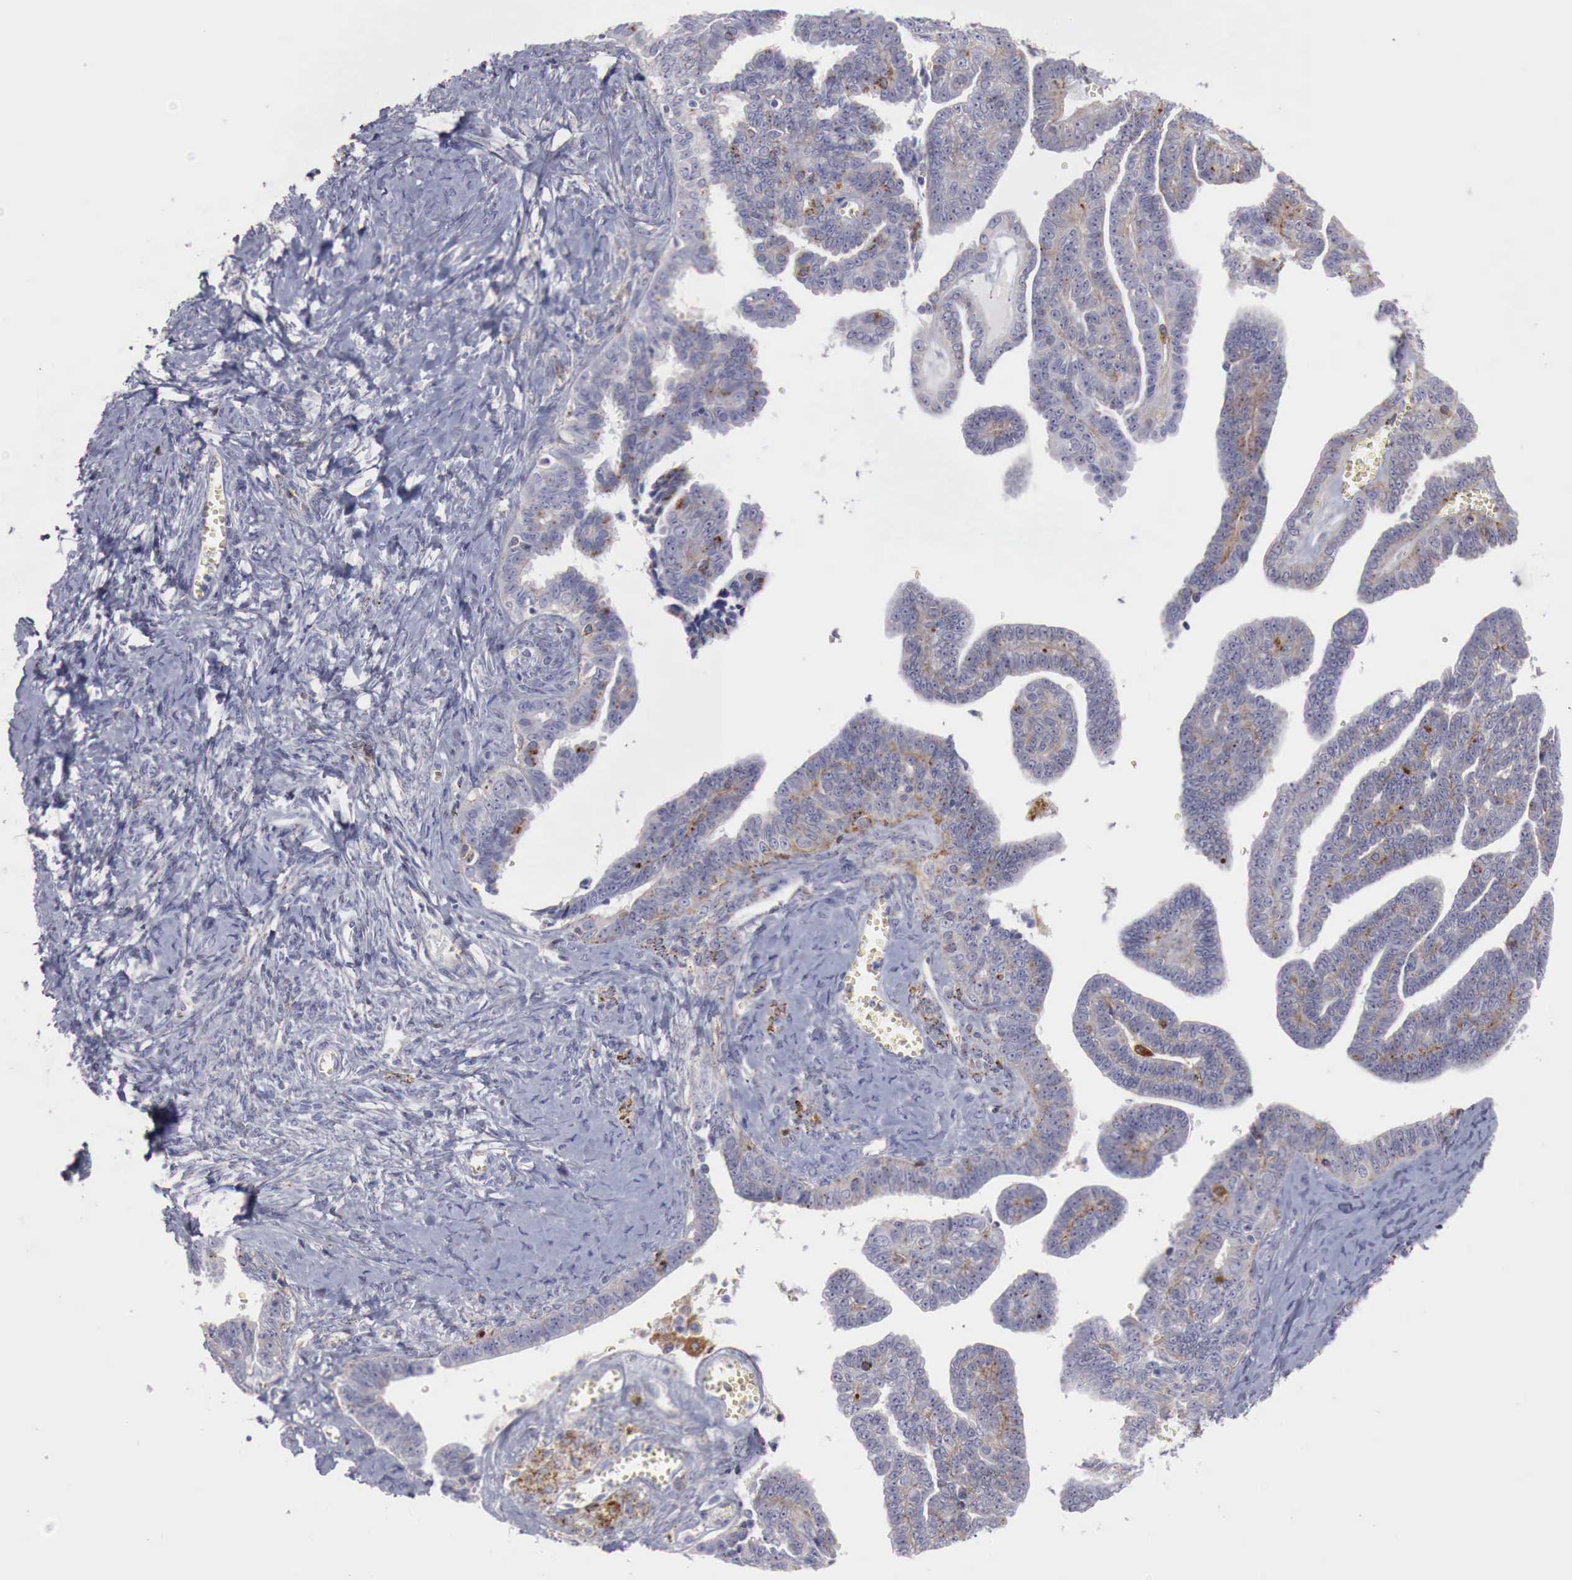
{"staining": {"intensity": "moderate", "quantity": "25%-75%", "location": "cytoplasmic/membranous"}, "tissue": "ovarian cancer", "cell_type": "Tumor cells", "image_type": "cancer", "snomed": [{"axis": "morphology", "description": "Cystadenocarcinoma, serous, NOS"}, {"axis": "topography", "description": "Ovary"}], "caption": "IHC image of human serous cystadenocarcinoma (ovarian) stained for a protein (brown), which demonstrates medium levels of moderate cytoplasmic/membranous expression in approximately 25%-75% of tumor cells.", "gene": "GLA", "patient": {"sex": "female", "age": 71}}